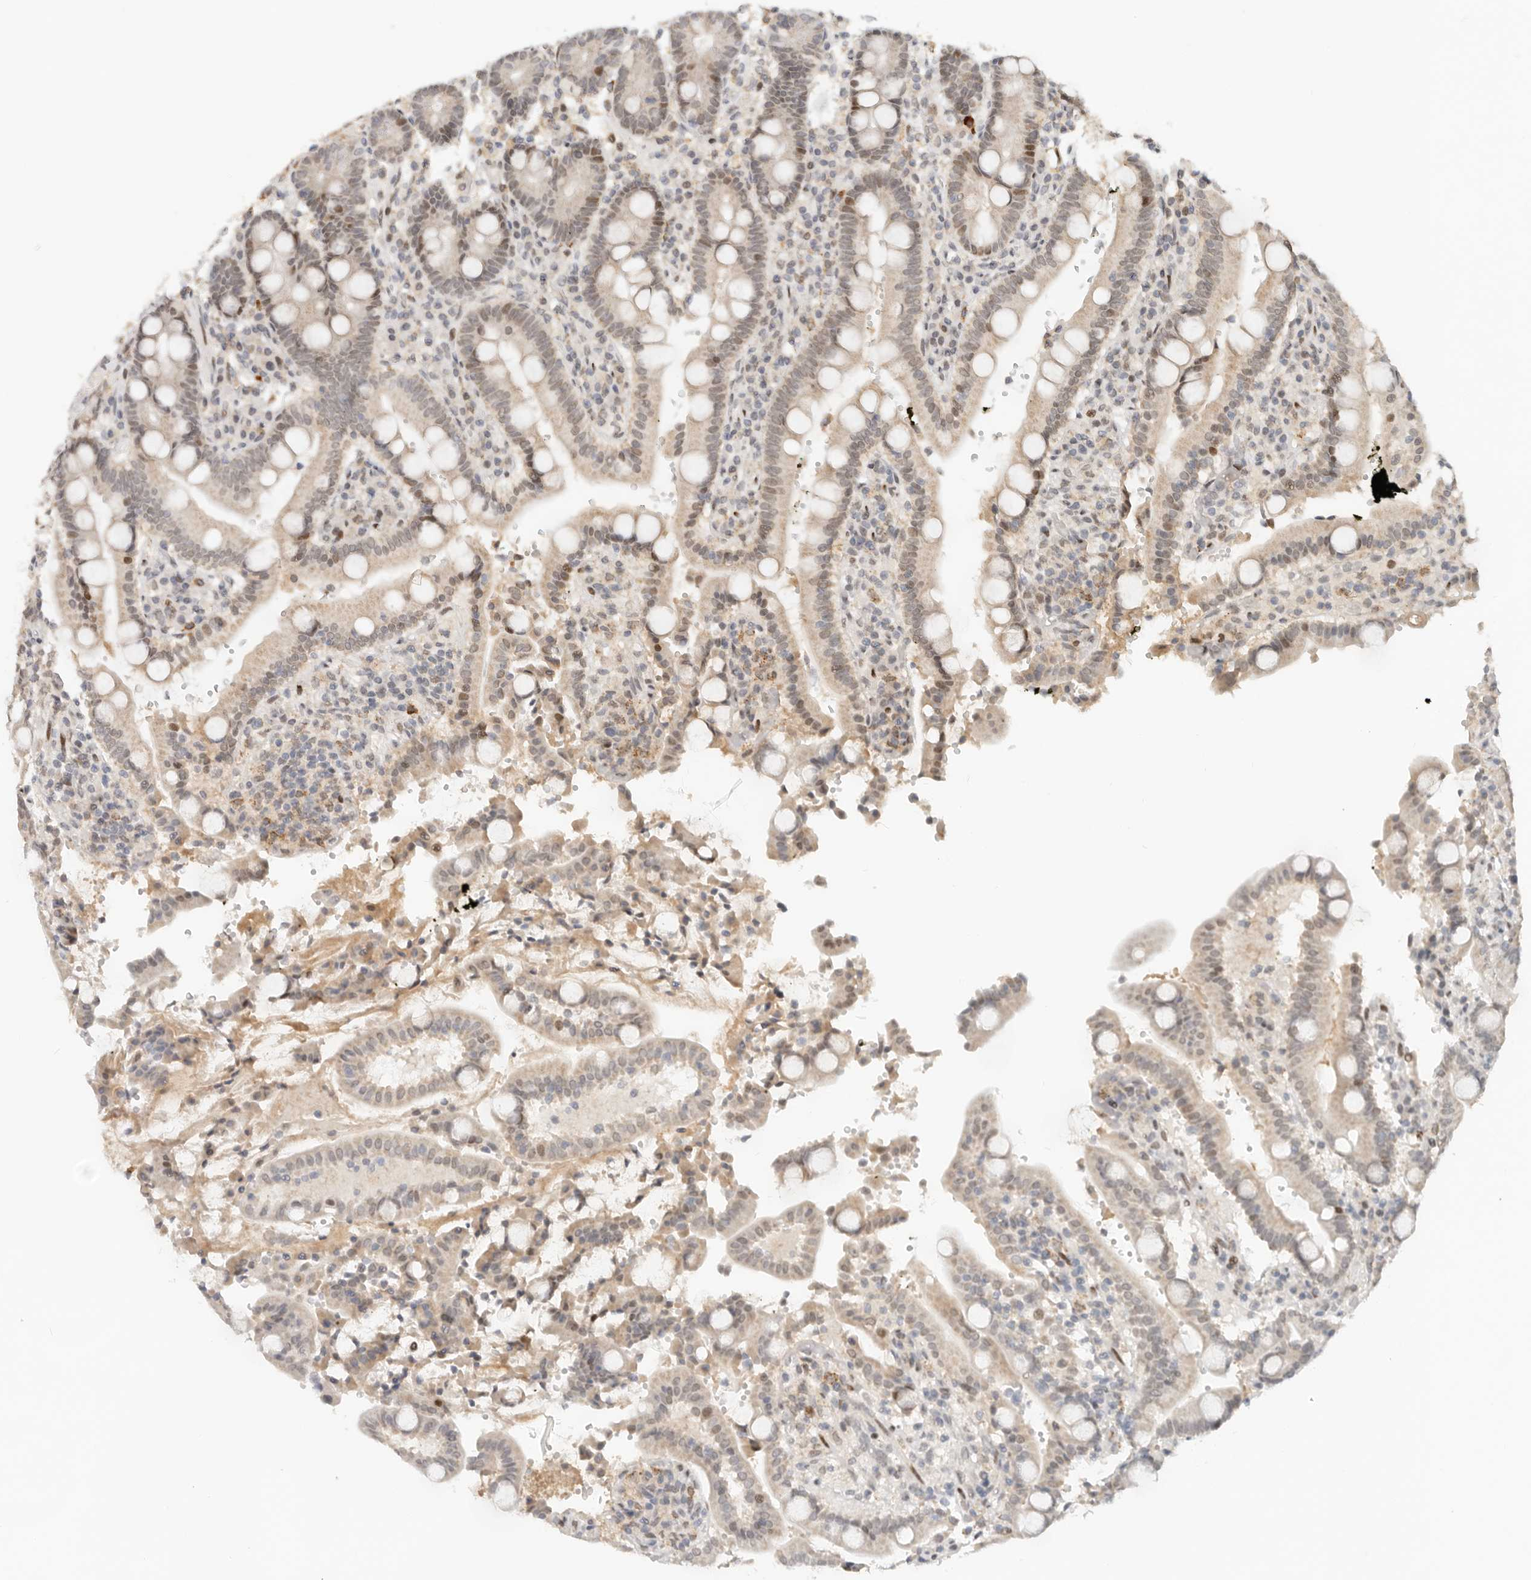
{"staining": {"intensity": "moderate", "quantity": "<25%", "location": "nuclear"}, "tissue": "duodenum", "cell_type": "Glandular cells", "image_type": "normal", "snomed": [{"axis": "morphology", "description": "Normal tissue, NOS"}, {"axis": "topography", "description": "Small intestine, NOS"}], "caption": "A brown stain labels moderate nuclear staining of a protein in glandular cells of unremarkable human duodenum.", "gene": "NPAS2", "patient": {"sex": "female", "age": 71}}